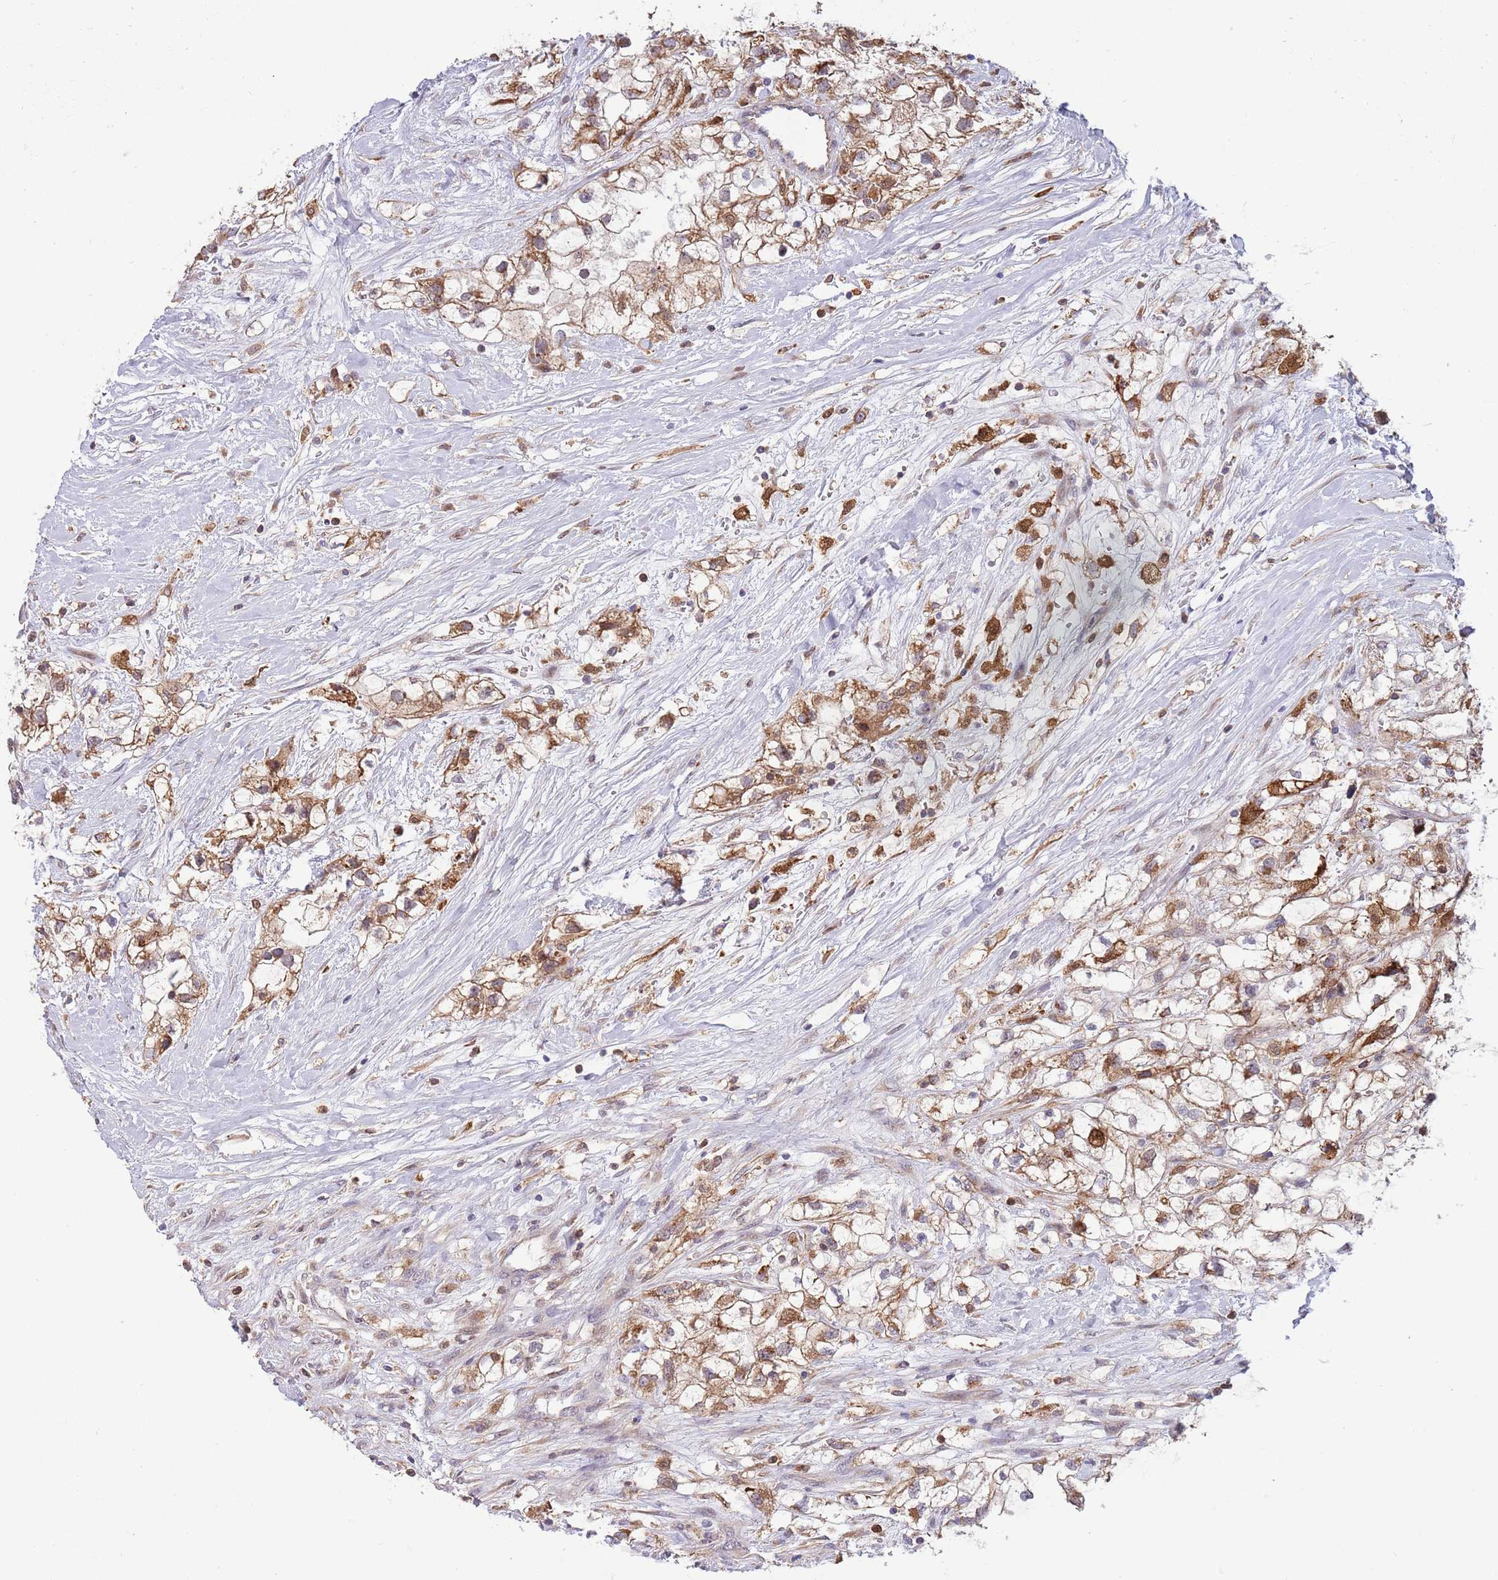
{"staining": {"intensity": "moderate", "quantity": ">75%", "location": "cytoplasmic/membranous"}, "tissue": "renal cancer", "cell_type": "Tumor cells", "image_type": "cancer", "snomed": [{"axis": "morphology", "description": "Adenocarcinoma, NOS"}, {"axis": "topography", "description": "Kidney"}], "caption": "Immunohistochemical staining of renal cancer shows medium levels of moderate cytoplasmic/membranous expression in about >75% of tumor cells. The protein of interest is stained brown, and the nuclei are stained in blue (DAB (3,3'-diaminobenzidine) IHC with brightfield microscopy, high magnification).", "gene": "CCNJL", "patient": {"sex": "male", "age": 59}}